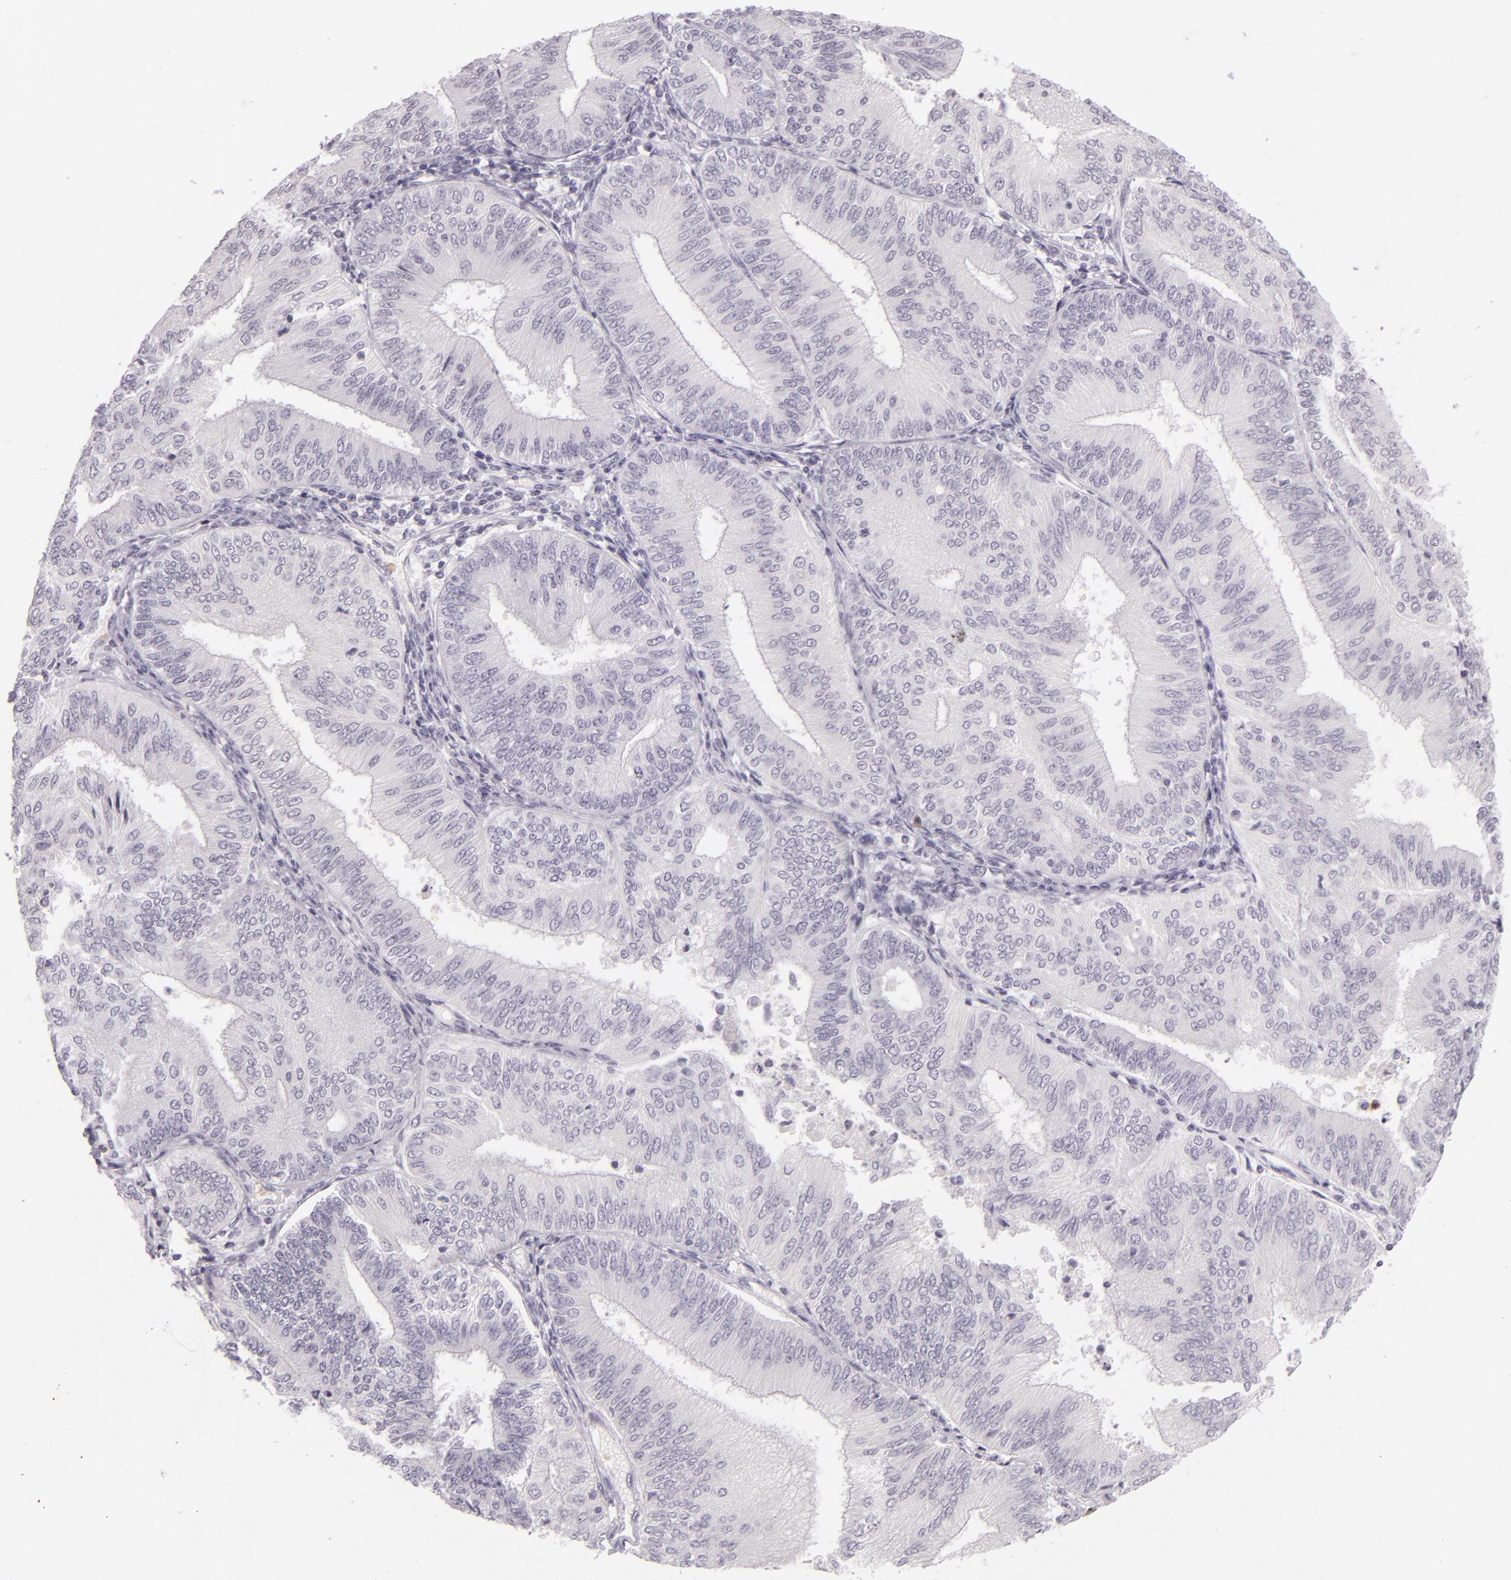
{"staining": {"intensity": "negative", "quantity": "none", "location": "none"}, "tissue": "endometrial cancer", "cell_type": "Tumor cells", "image_type": "cancer", "snomed": [{"axis": "morphology", "description": "Adenocarcinoma, NOS"}, {"axis": "topography", "description": "Endometrium"}], "caption": "Photomicrograph shows no protein staining in tumor cells of endometrial cancer (adenocarcinoma) tissue.", "gene": "CBS", "patient": {"sex": "female", "age": 55}}